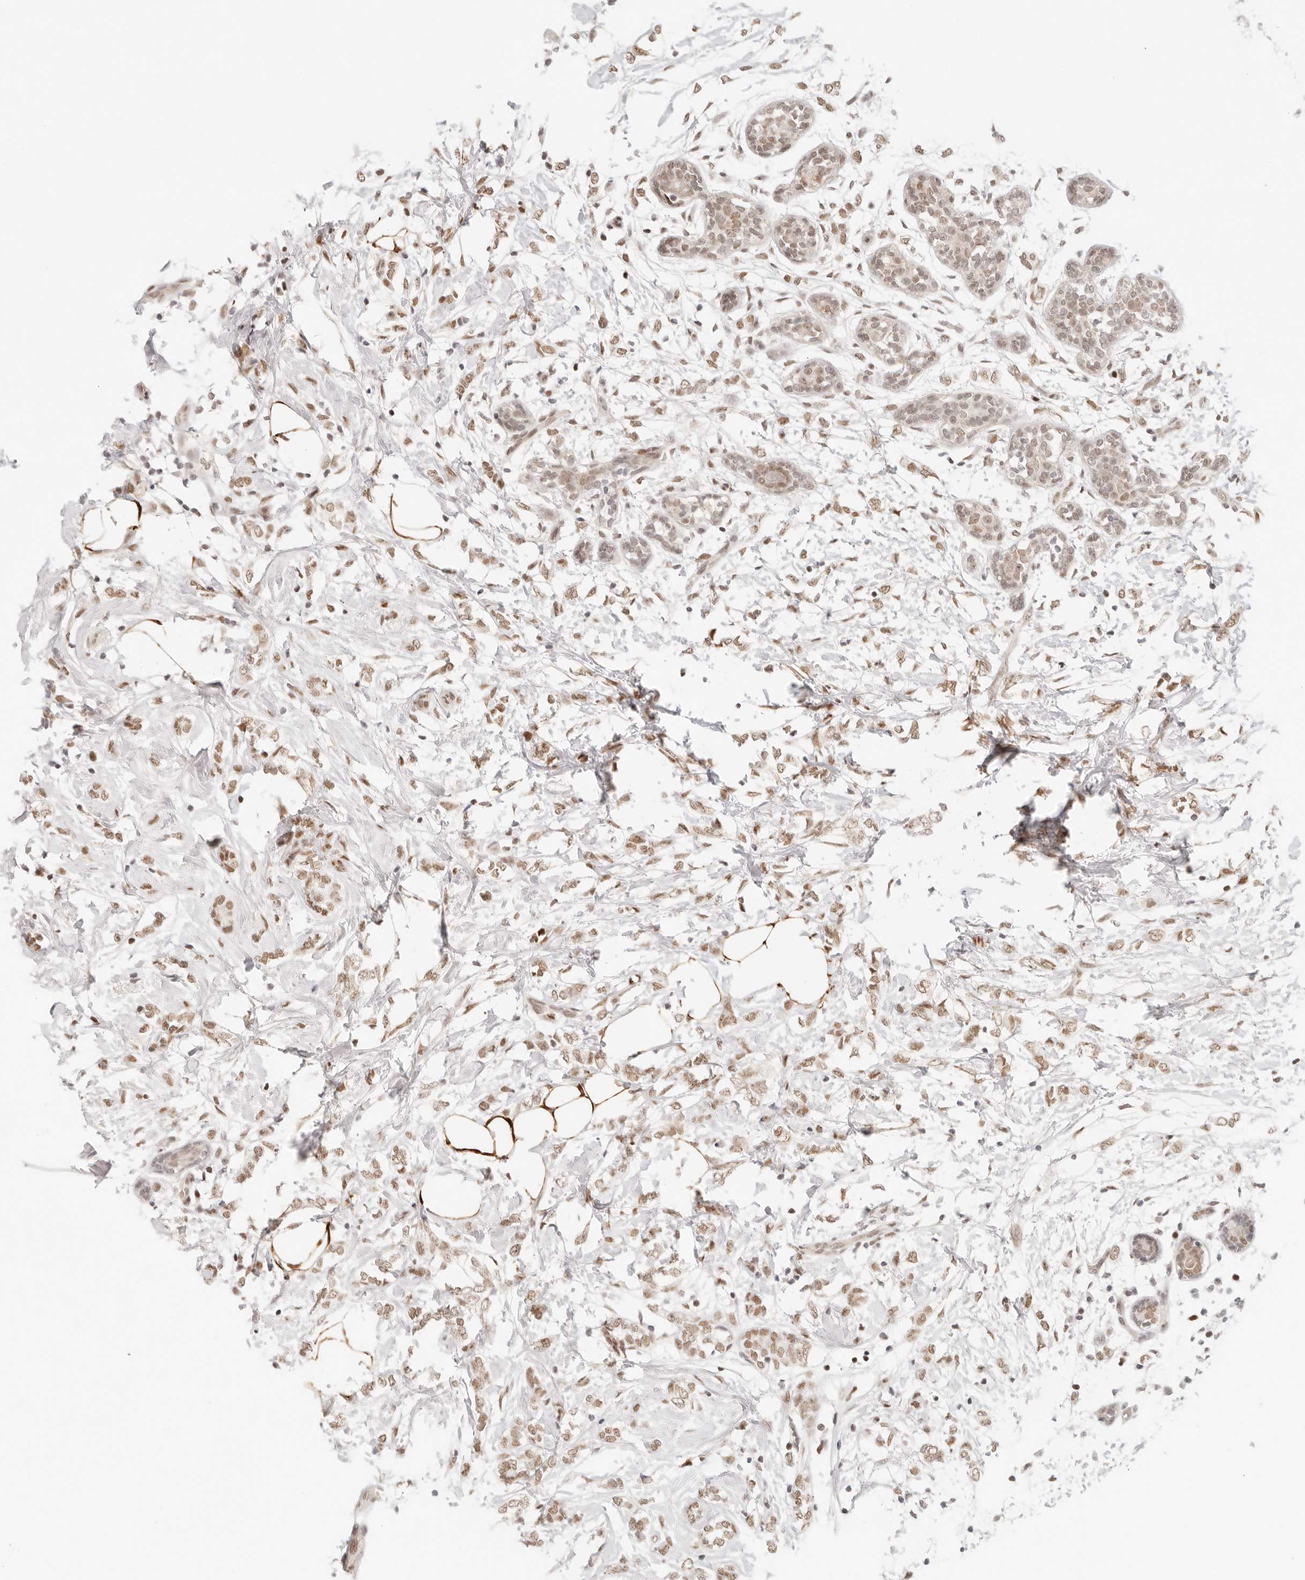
{"staining": {"intensity": "moderate", "quantity": ">75%", "location": "nuclear"}, "tissue": "breast cancer", "cell_type": "Tumor cells", "image_type": "cancer", "snomed": [{"axis": "morphology", "description": "Normal tissue, NOS"}, {"axis": "morphology", "description": "Lobular carcinoma"}, {"axis": "topography", "description": "Breast"}], "caption": "Immunohistochemical staining of human breast cancer demonstrates moderate nuclear protein positivity in approximately >75% of tumor cells.", "gene": "HOXC5", "patient": {"sex": "female", "age": 47}}